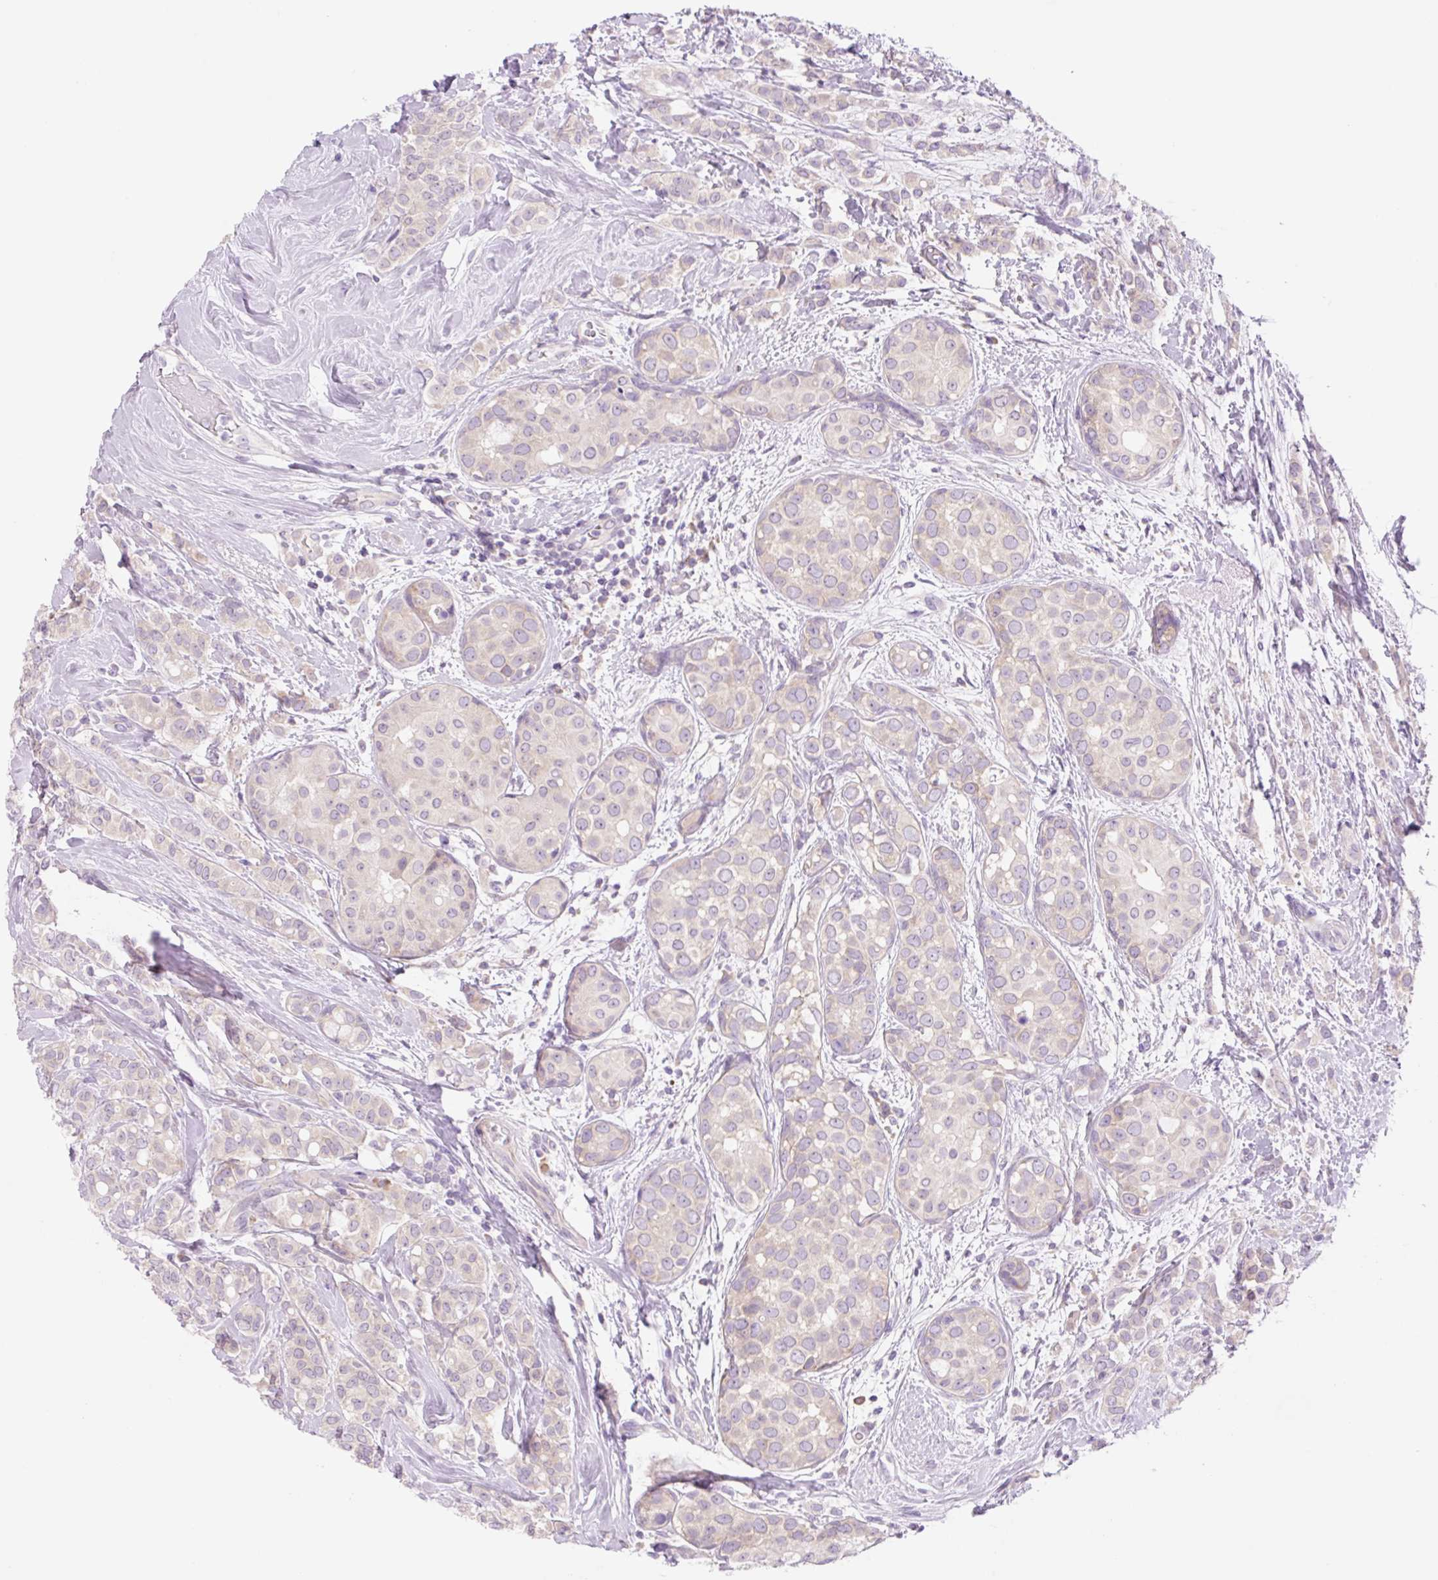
{"staining": {"intensity": "weak", "quantity": "<25%", "location": "cytoplasmic/membranous"}, "tissue": "breast cancer", "cell_type": "Tumor cells", "image_type": "cancer", "snomed": [{"axis": "morphology", "description": "Lobular carcinoma"}, {"axis": "topography", "description": "Breast"}], "caption": "This histopathology image is of lobular carcinoma (breast) stained with immunohistochemistry (IHC) to label a protein in brown with the nuclei are counter-stained blue. There is no positivity in tumor cells.", "gene": "CELF6", "patient": {"sex": "female", "age": 68}}